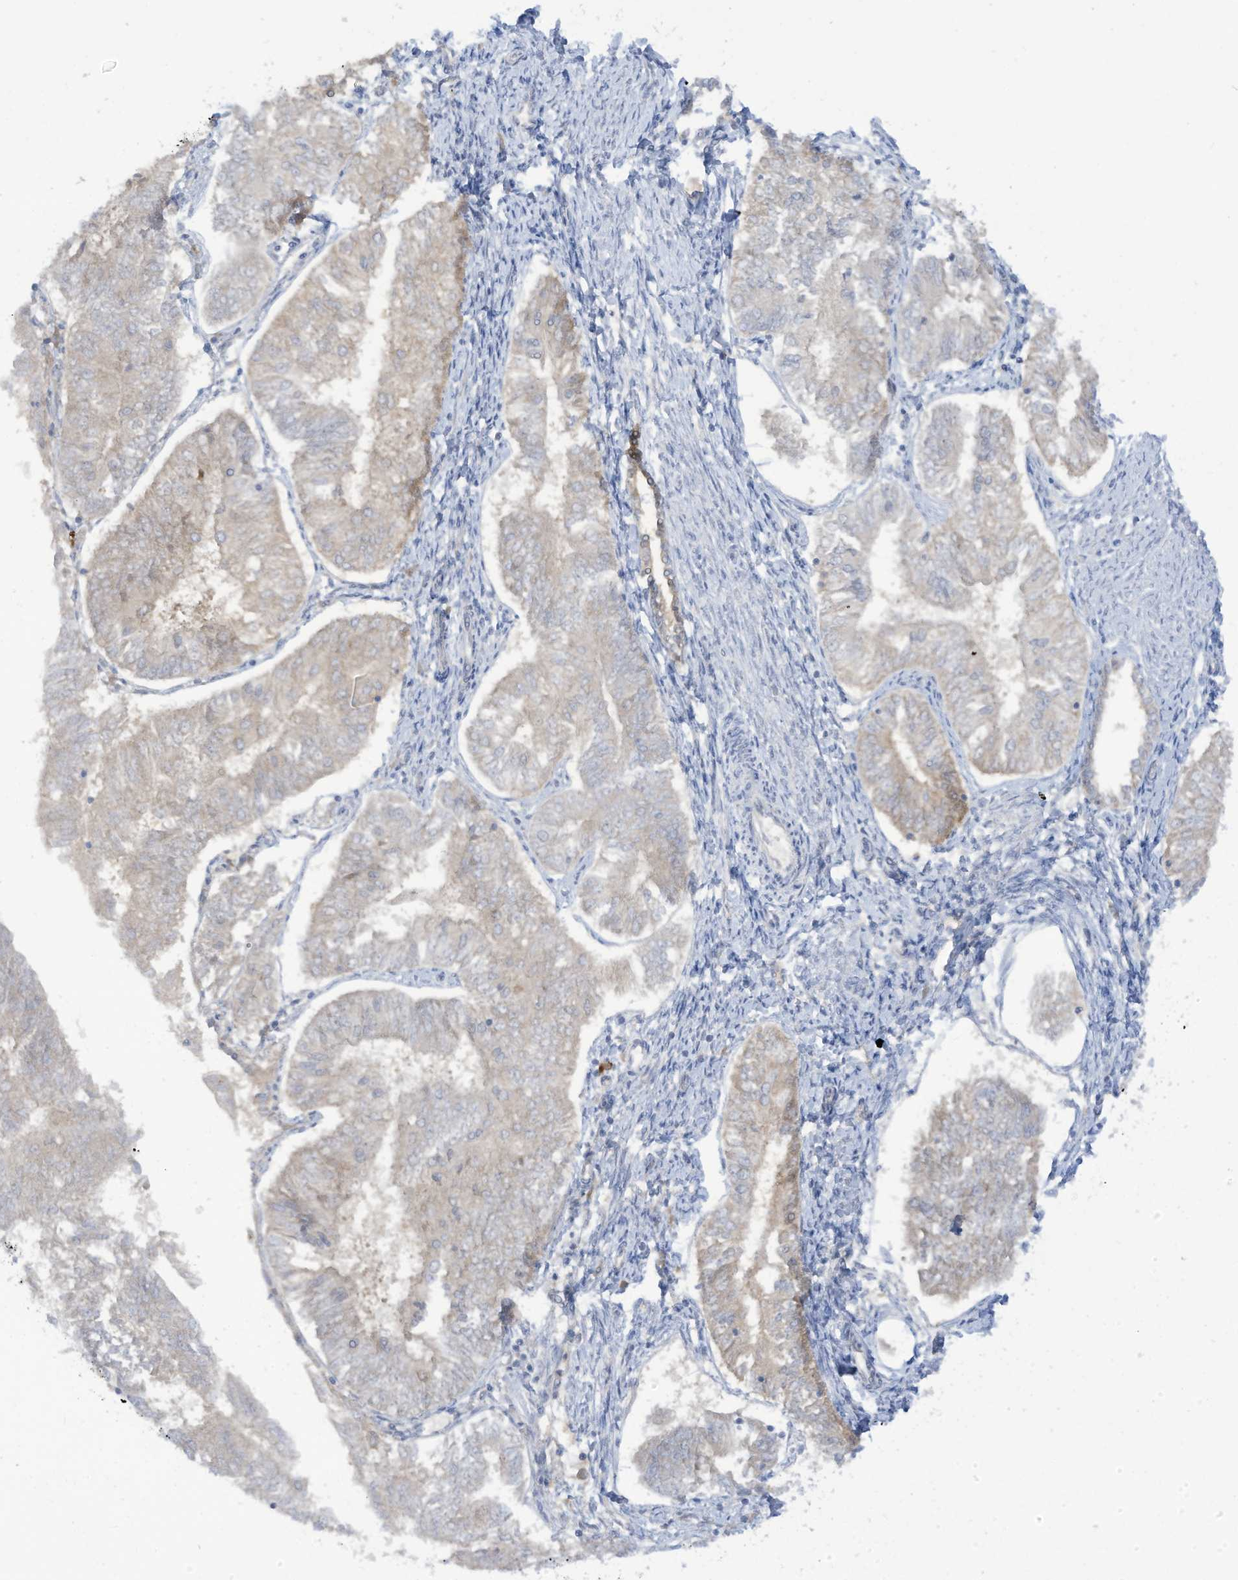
{"staining": {"intensity": "negative", "quantity": "none", "location": "none"}, "tissue": "endometrial cancer", "cell_type": "Tumor cells", "image_type": "cancer", "snomed": [{"axis": "morphology", "description": "Adenocarcinoma, NOS"}, {"axis": "topography", "description": "Endometrium"}], "caption": "There is no significant expression in tumor cells of endometrial adenocarcinoma.", "gene": "LRRN2", "patient": {"sex": "female", "age": 58}}